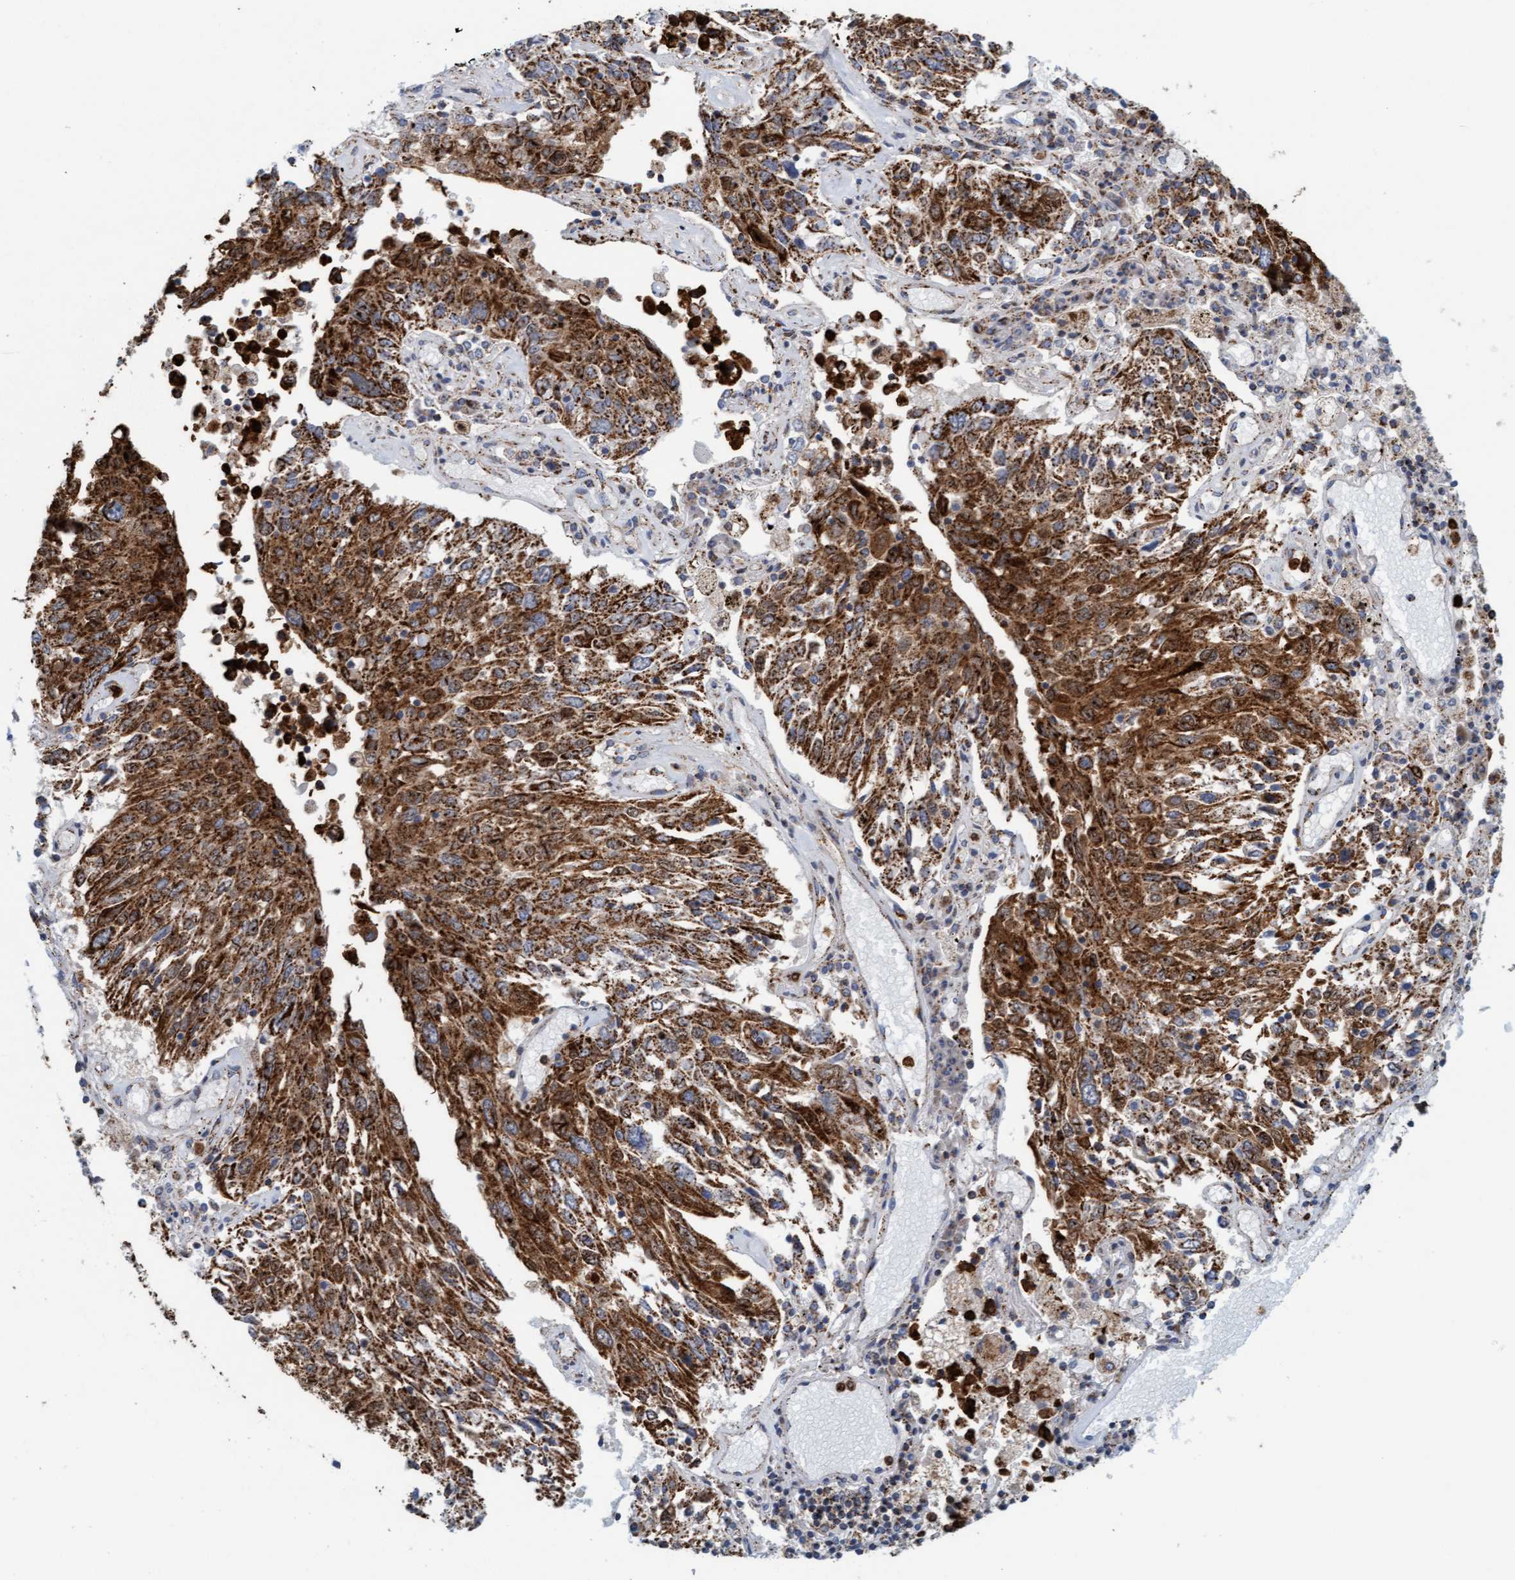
{"staining": {"intensity": "moderate", "quantity": "25%-75%", "location": "cytoplasmic/membranous"}, "tissue": "lung cancer", "cell_type": "Tumor cells", "image_type": "cancer", "snomed": [{"axis": "morphology", "description": "Squamous cell carcinoma, NOS"}, {"axis": "topography", "description": "Lung"}], "caption": "A high-resolution histopathology image shows IHC staining of lung cancer, which shows moderate cytoplasmic/membranous expression in approximately 25%-75% of tumor cells.", "gene": "B9D1", "patient": {"sex": "male", "age": 65}}